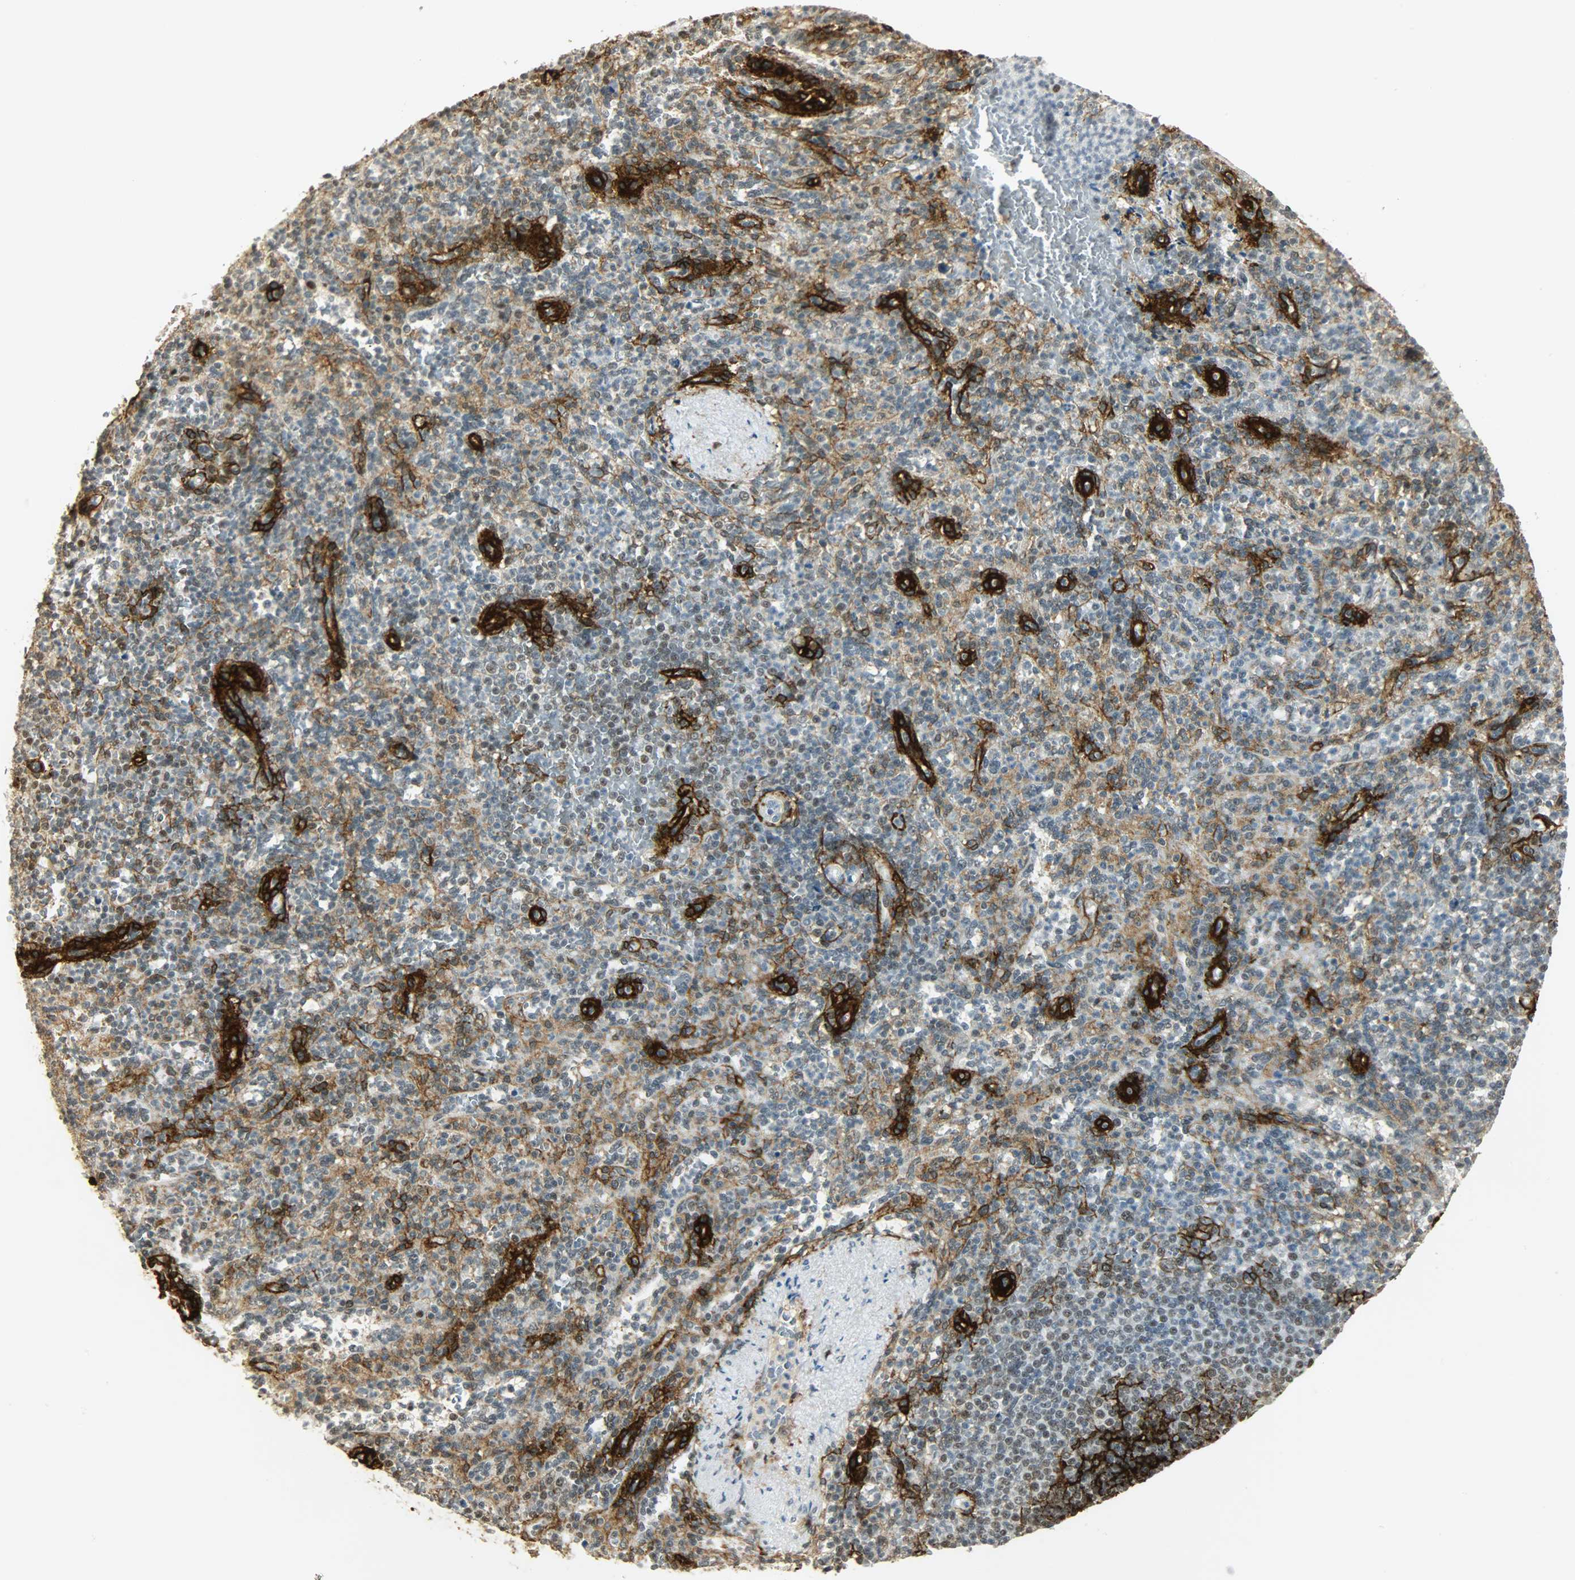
{"staining": {"intensity": "weak", "quantity": "25%-75%", "location": "nuclear"}, "tissue": "spleen", "cell_type": "Cells in red pulp", "image_type": "normal", "snomed": [{"axis": "morphology", "description": "Normal tissue, NOS"}, {"axis": "topography", "description": "Spleen"}], "caption": "Immunohistochemical staining of benign human spleen exhibits 25%-75% levels of weak nuclear protein staining in about 25%-75% of cells in red pulp. The protein of interest is stained brown, and the nuclei are stained in blue (DAB (3,3'-diaminobenzidine) IHC with brightfield microscopy, high magnification).", "gene": "NGFR", "patient": {"sex": "female", "age": 74}}